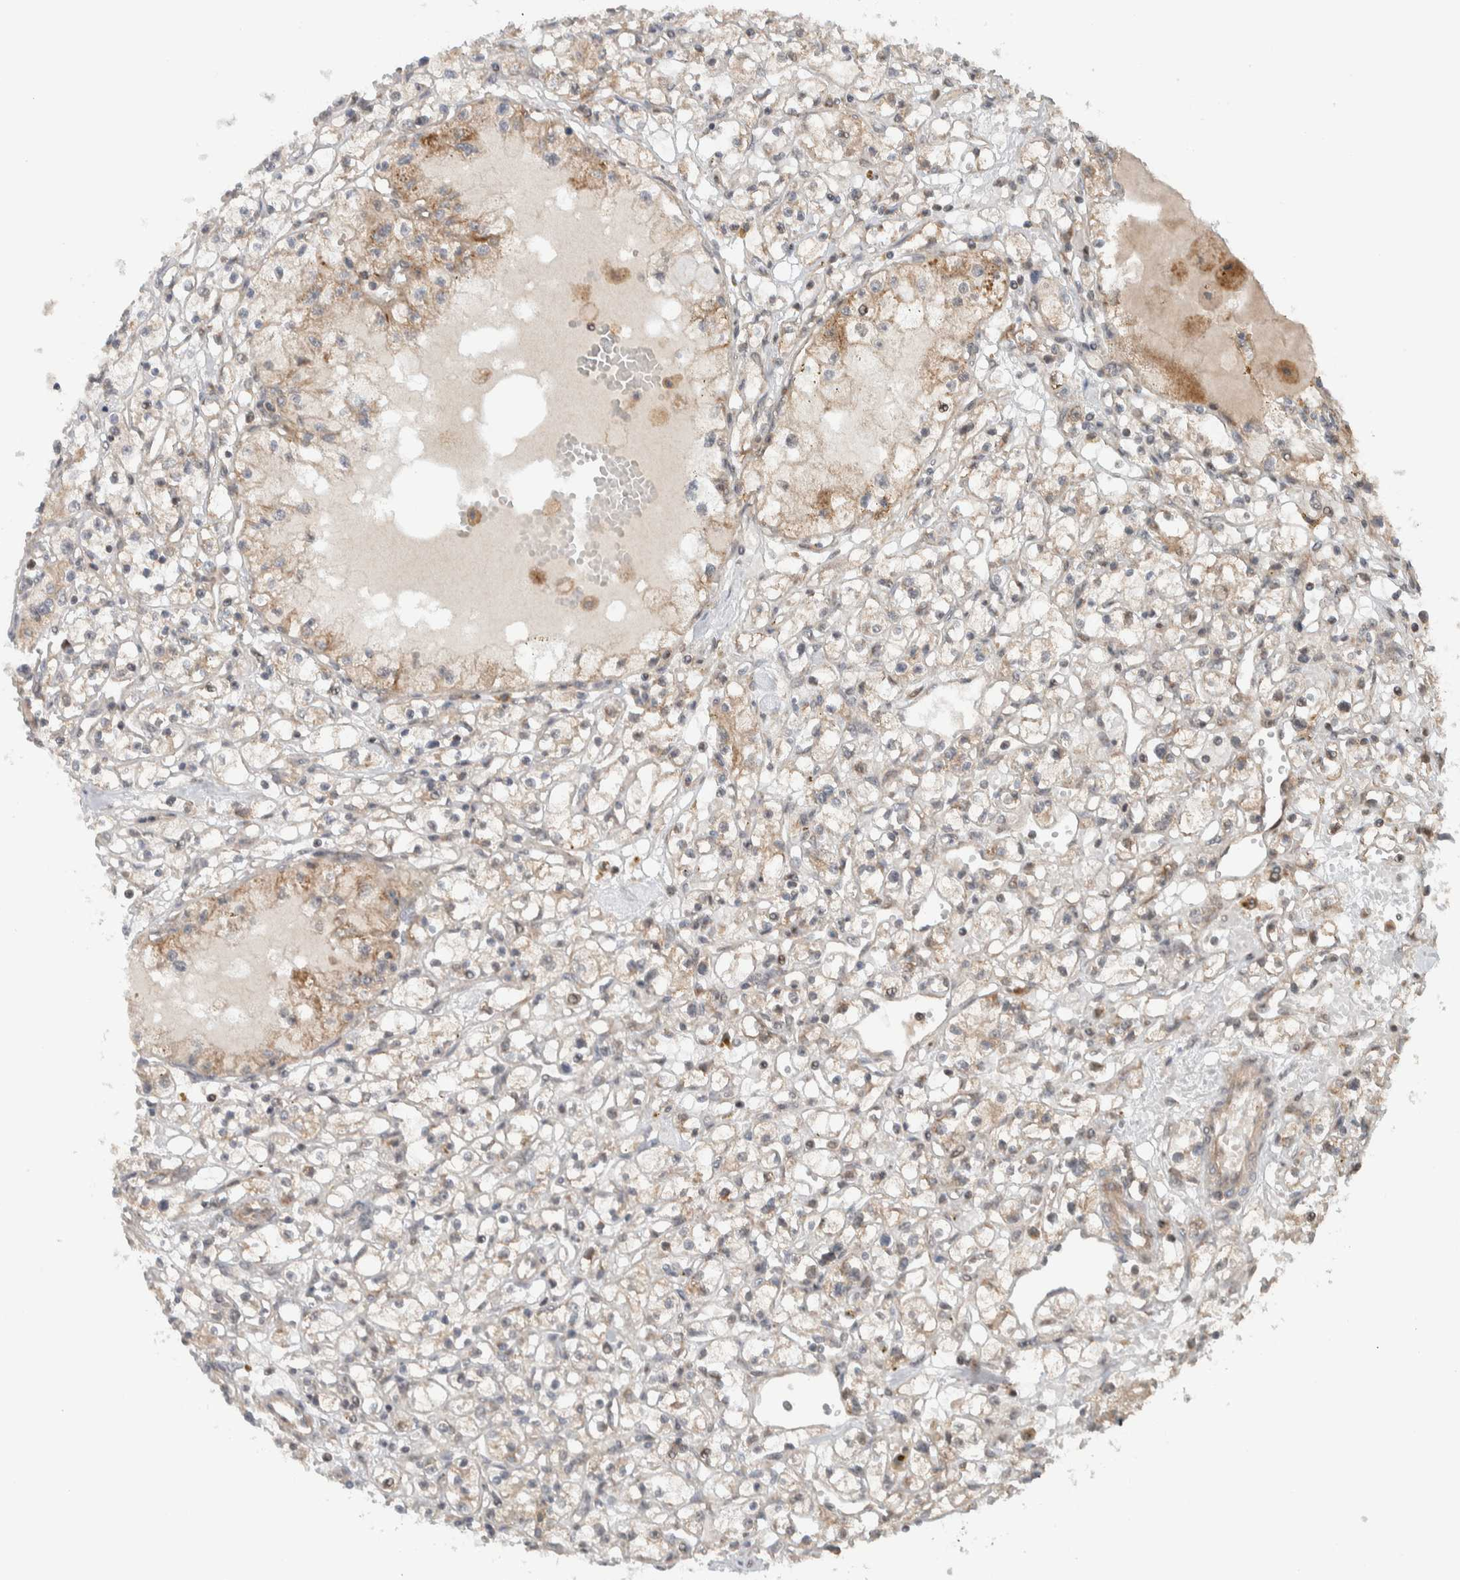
{"staining": {"intensity": "weak", "quantity": "<25%", "location": "cytoplasmic/membranous"}, "tissue": "renal cancer", "cell_type": "Tumor cells", "image_type": "cancer", "snomed": [{"axis": "morphology", "description": "Adenocarcinoma, NOS"}, {"axis": "topography", "description": "Kidney"}], "caption": "There is no significant staining in tumor cells of adenocarcinoma (renal).", "gene": "KLHL6", "patient": {"sex": "male", "age": 56}}